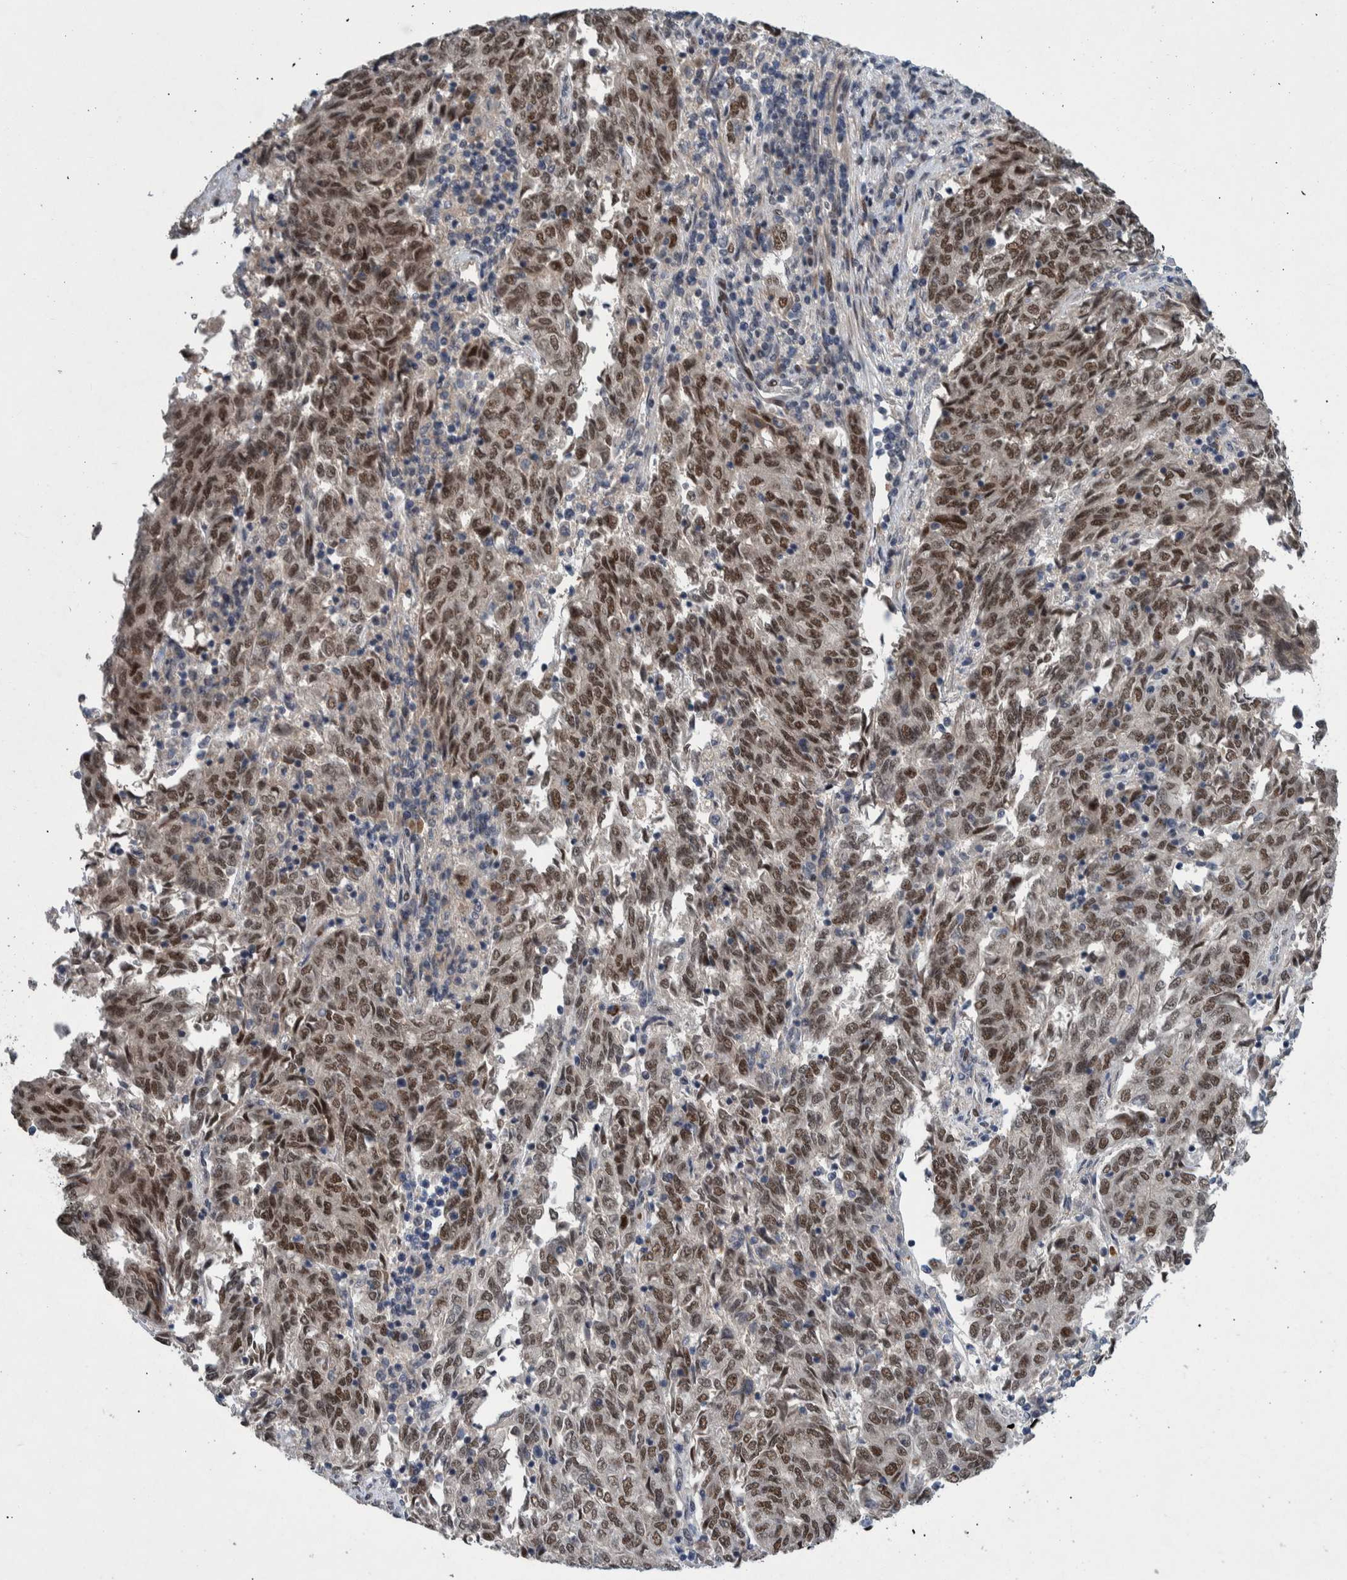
{"staining": {"intensity": "moderate", "quantity": ">75%", "location": "nuclear"}, "tissue": "endometrial cancer", "cell_type": "Tumor cells", "image_type": "cancer", "snomed": [{"axis": "morphology", "description": "Adenocarcinoma, NOS"}, {"axis": "topography", "description": "Endometrium"}], "caption": "Endometrial cancer (adenocarcinoma) stained with immunohistochemistry (IHC) displays moderate nuclear positivity in approximately >75% of tumor cells.", "gene": "ESRP1", "patient": {"sex": "female", "age": 80}}